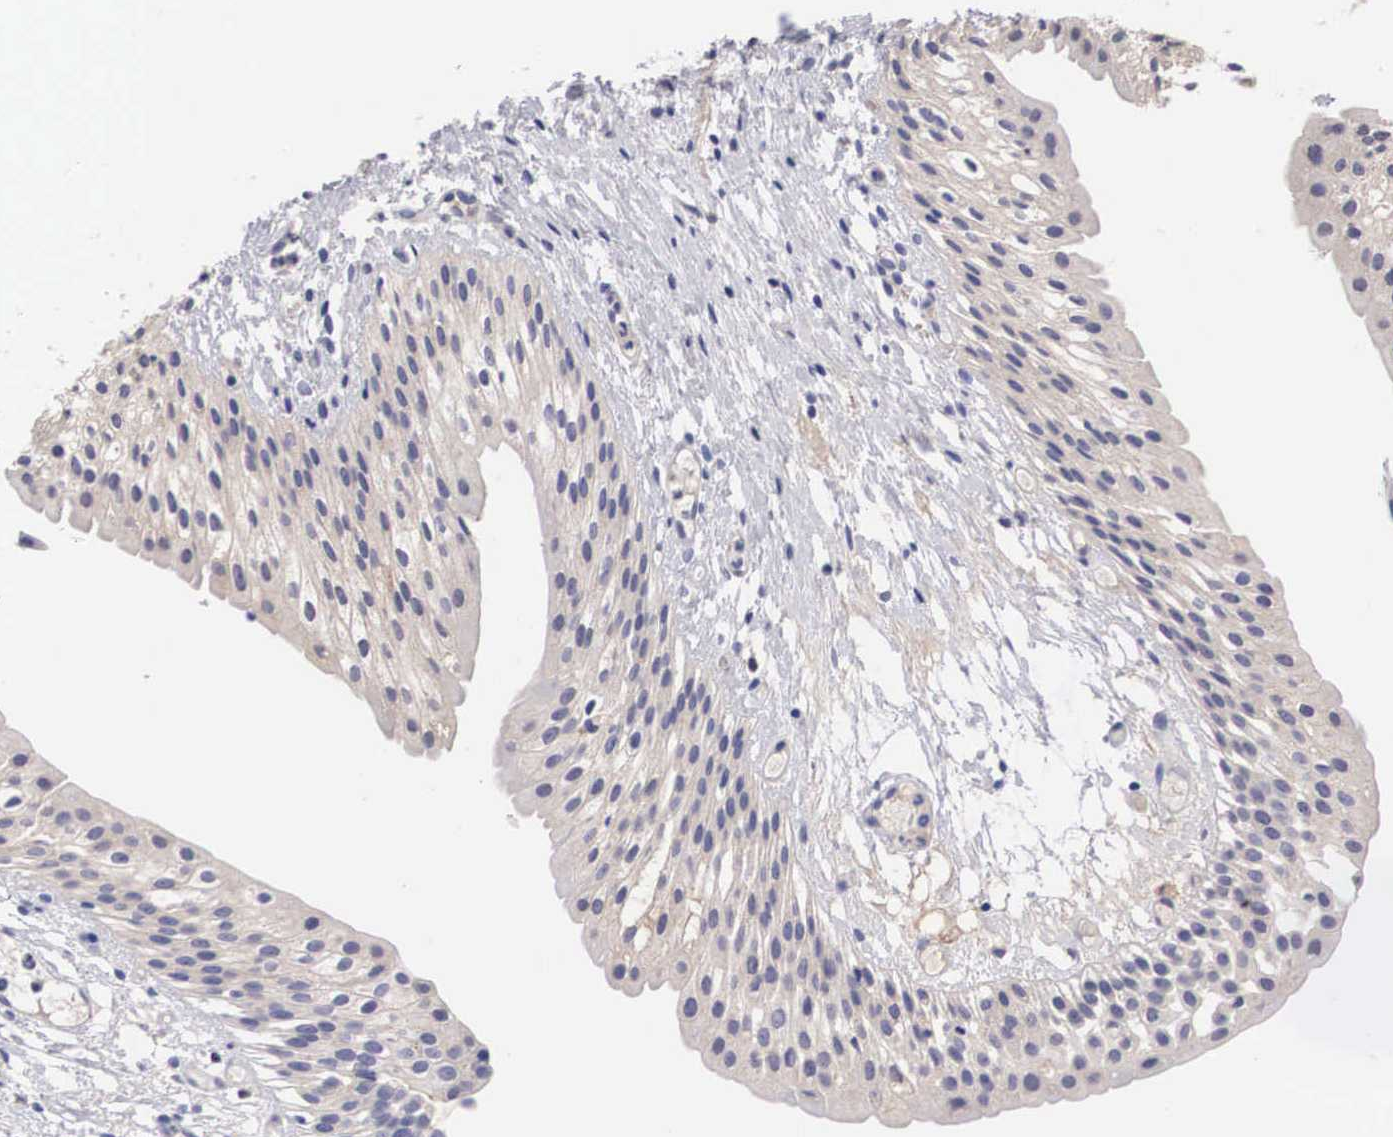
{"staining": {"intensity": "weak", "quantity": ">75%", "location": "cytoplasmic/membranous"}, "tissue": "urinary bladder", "cell_type": "Urothelial cells", "image_type": "normal", "snomed": [{"axis": "morphology", "description": "Normal tissue, NOS"}, {"axis": "topography", "description": "Urinary bladder"}], "caption": "High-power microscopy captured an immunohistochemistry micrograph of unremarkable urinary bladder, revealing weak cytoplasmic/membranous expression in approximately >75% of urothelial cells. (Stains: DAB in brown, nuclei in blue, Microscopy: brightfield microscopy at high magnification).", "gene": "ABHD4", "patient": {"sex": "male", "age": 48}}